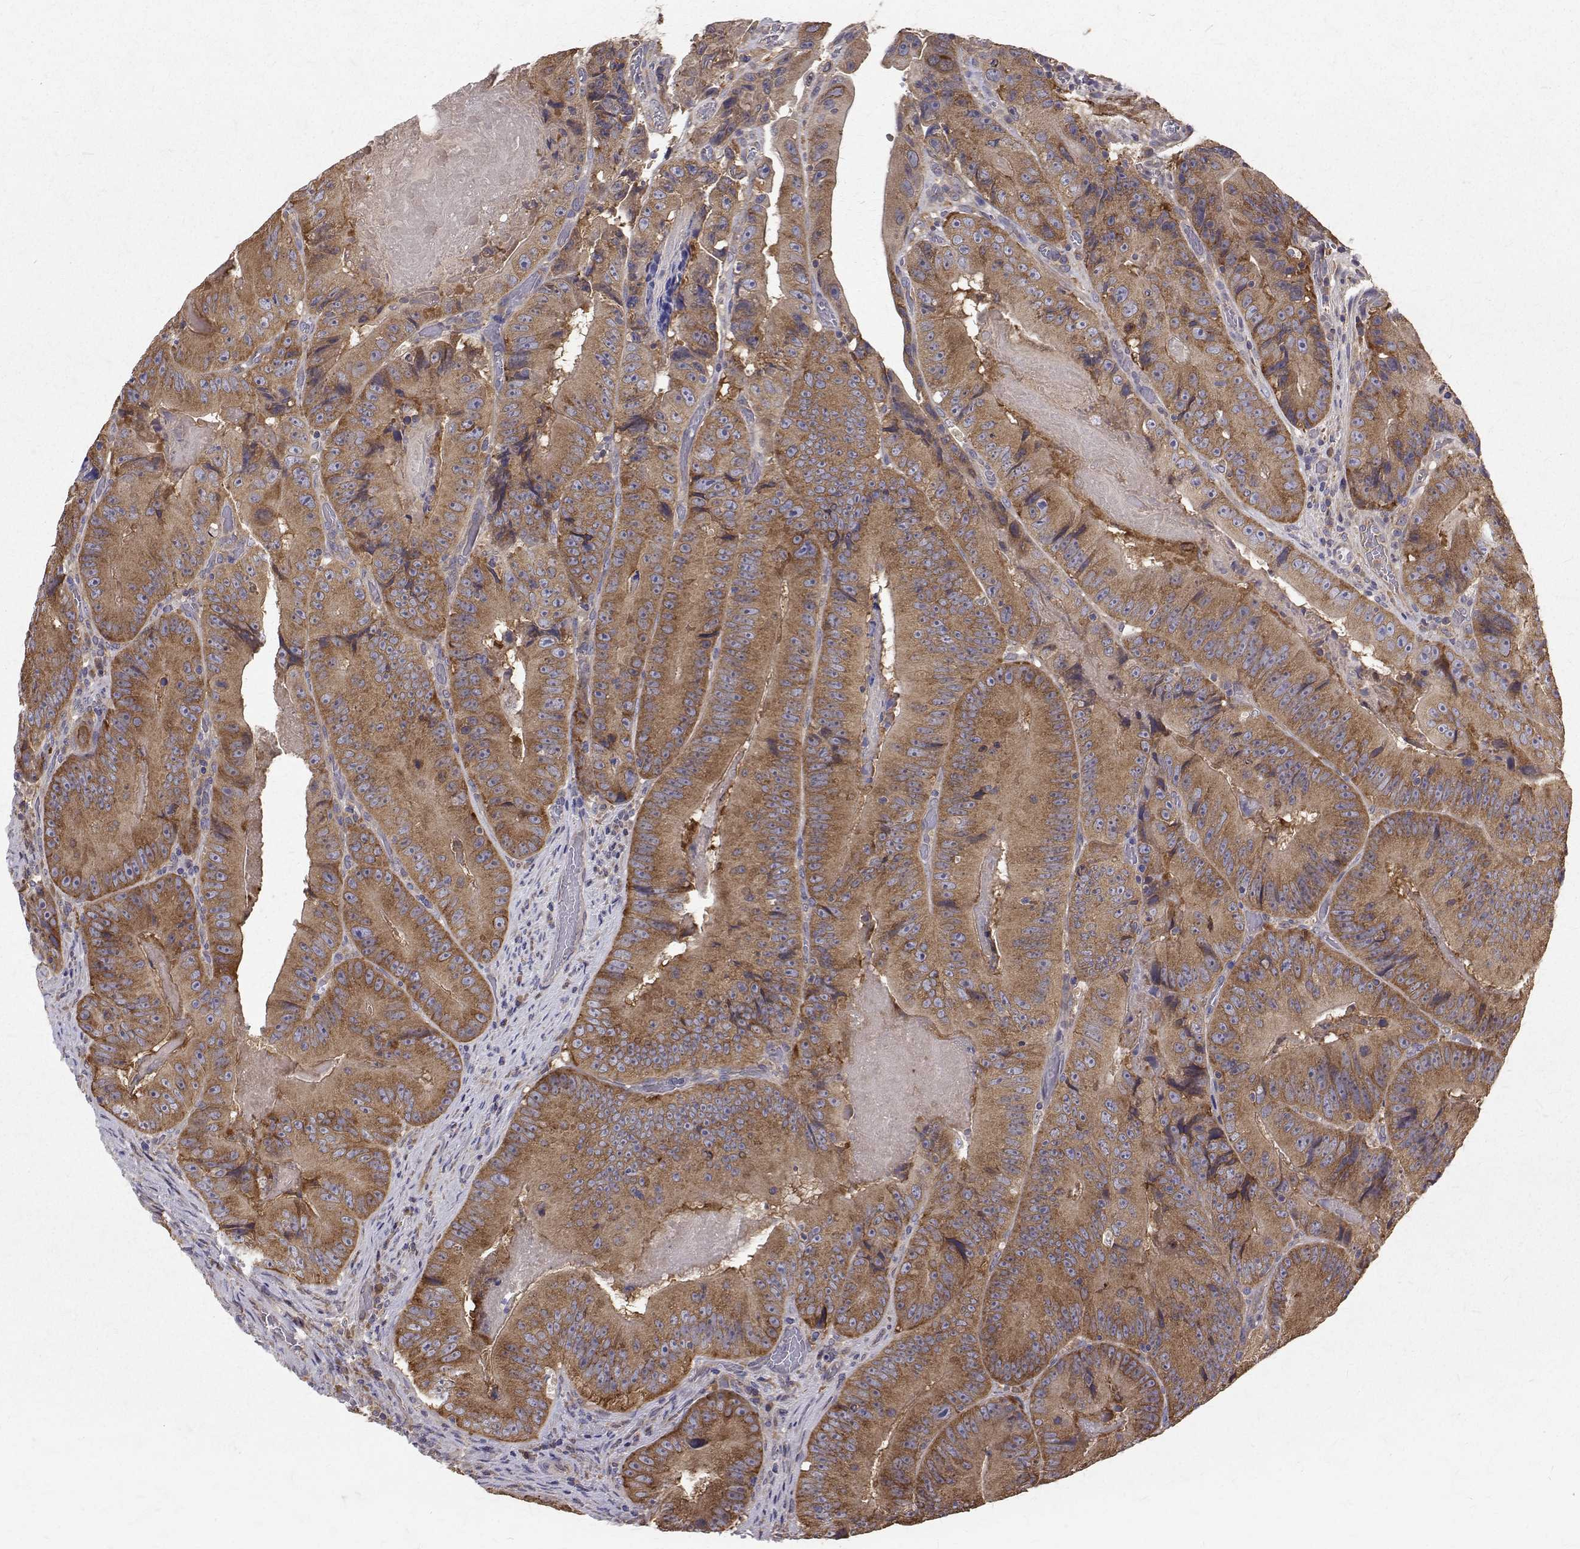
{"staining": {"intensity": "moderate", "quantity": ">75%", "location": "cytoplasmic/membranous"}, "tissue": "colorectal cancer", "cell_type": "Tumor cells", "image_type": "cancer", "snomed": [{"axis": "morphology", "description": "Adenocarcinoma, NOS"}, {"axis": "topography", "description": "Colon"}], "caption": "A photomicrograph of human adenocarcinoma (colorectal) stained for a protein displays moderate cytoplasmic/membranous brown staining in tumor cells. The staining is performed using DAB (3,3'-diaminobenzidine) brown chromogen to label protein expression. The nuclei are counter-stained blue using hematoxylin.", "gene": "FARSB", "patient": {"sex": "female", "age": 86}}